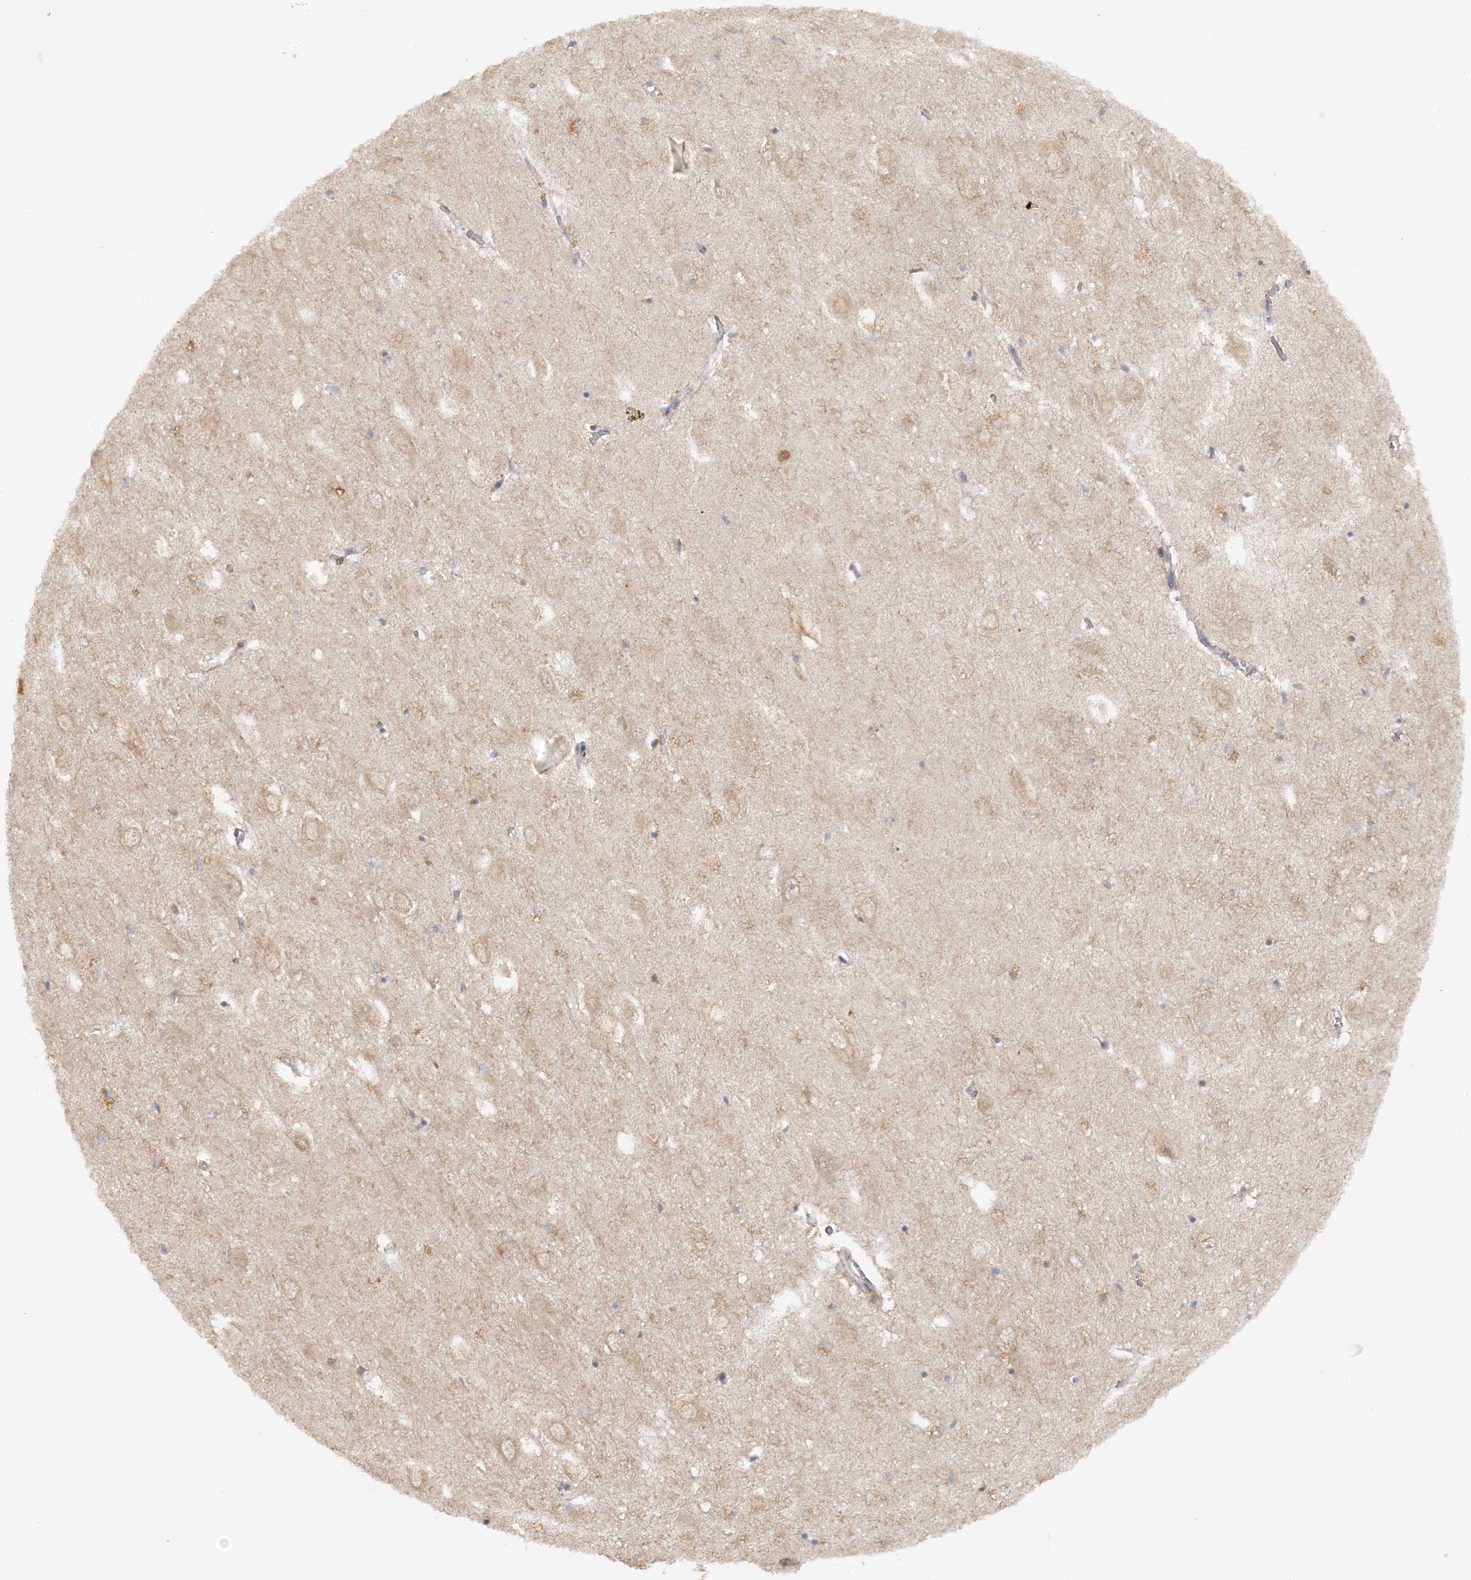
{"staining": {"intensity": "negative", "quantity": "none", "location": "none"}, "tissue": "hippocampus", "cell_type": "Glial cells", "image_type": "normal", "snomed": [{"axis": "morphology", "description": "Normal tissue, NOS"}, {"axis": "topography", "description": "Hippocampus"}], "caption": "A high-resolution micrograph shows immunohistochemistry staining of unremarkable hippocampus, which reveals no significant positivity in glial cells. Brightfield microscopy of immunohistochemistry (IHC) stained with DAB (3,3'-diaminobenzidine) (brown) and hematoxylin (blue), captured at high magnification.", "gene": "MMADHC", "patient": {"sex": "female", "age": 64}}